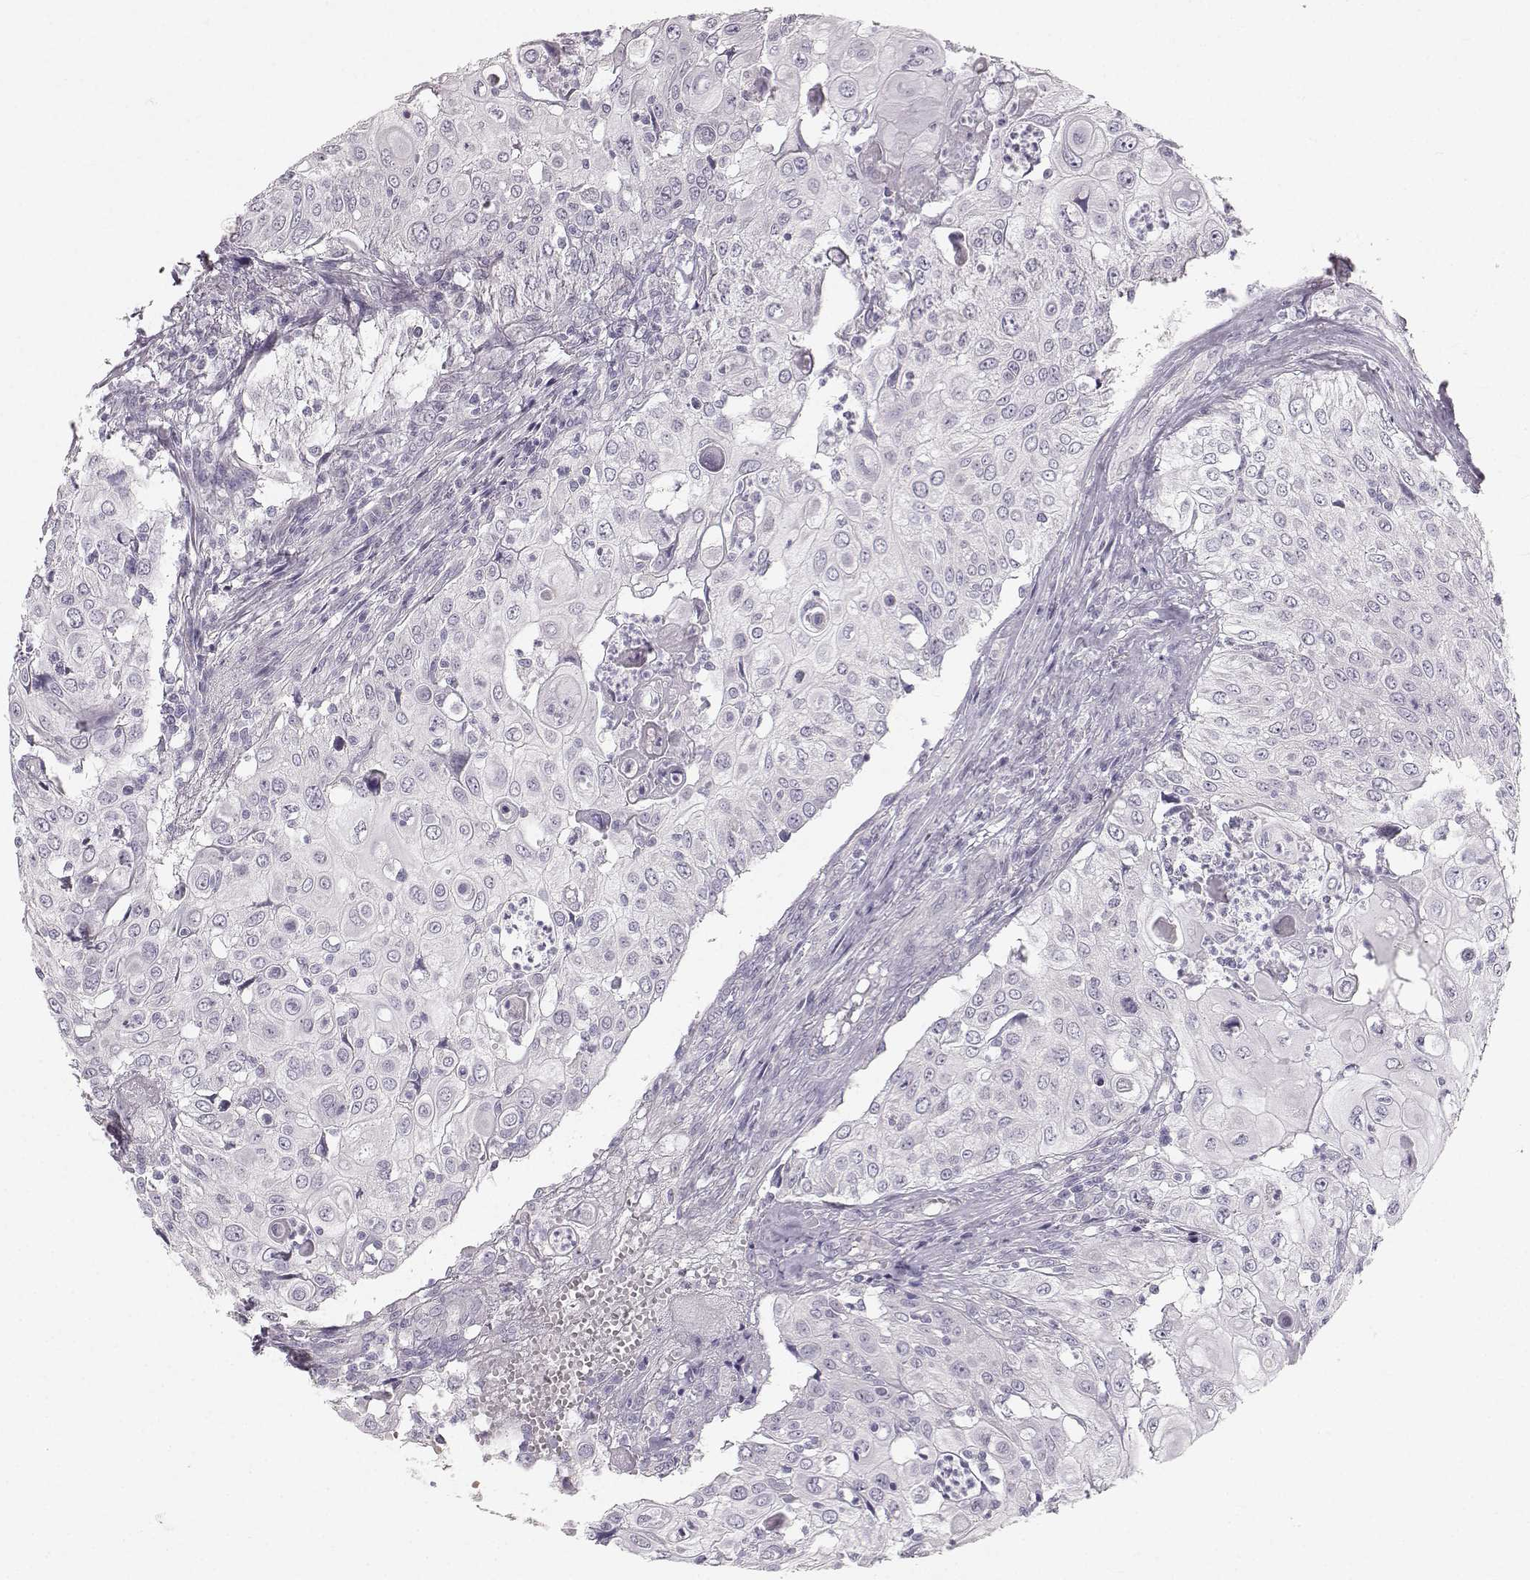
{"staining": {"intensity": "negative", "quantity": "none", "location": "none"}, "tissue": "urothelial cancer", "cell_type": "Tumor cells", "image_type": "cancer", "snomed": [{"axis": "morphology", "description": "Urothelial carcinoma, High grade"}, {"axis": "topography", "description": "Urinary bladder"}], "caption": "Immunohistochemistry micrograph of urothelial carcinoma (high-grade) stained for a protein (brown), which displays no staining in tumor cells.", "gene": "OIP5", "patient": {"sex": "female", "age": 79}}